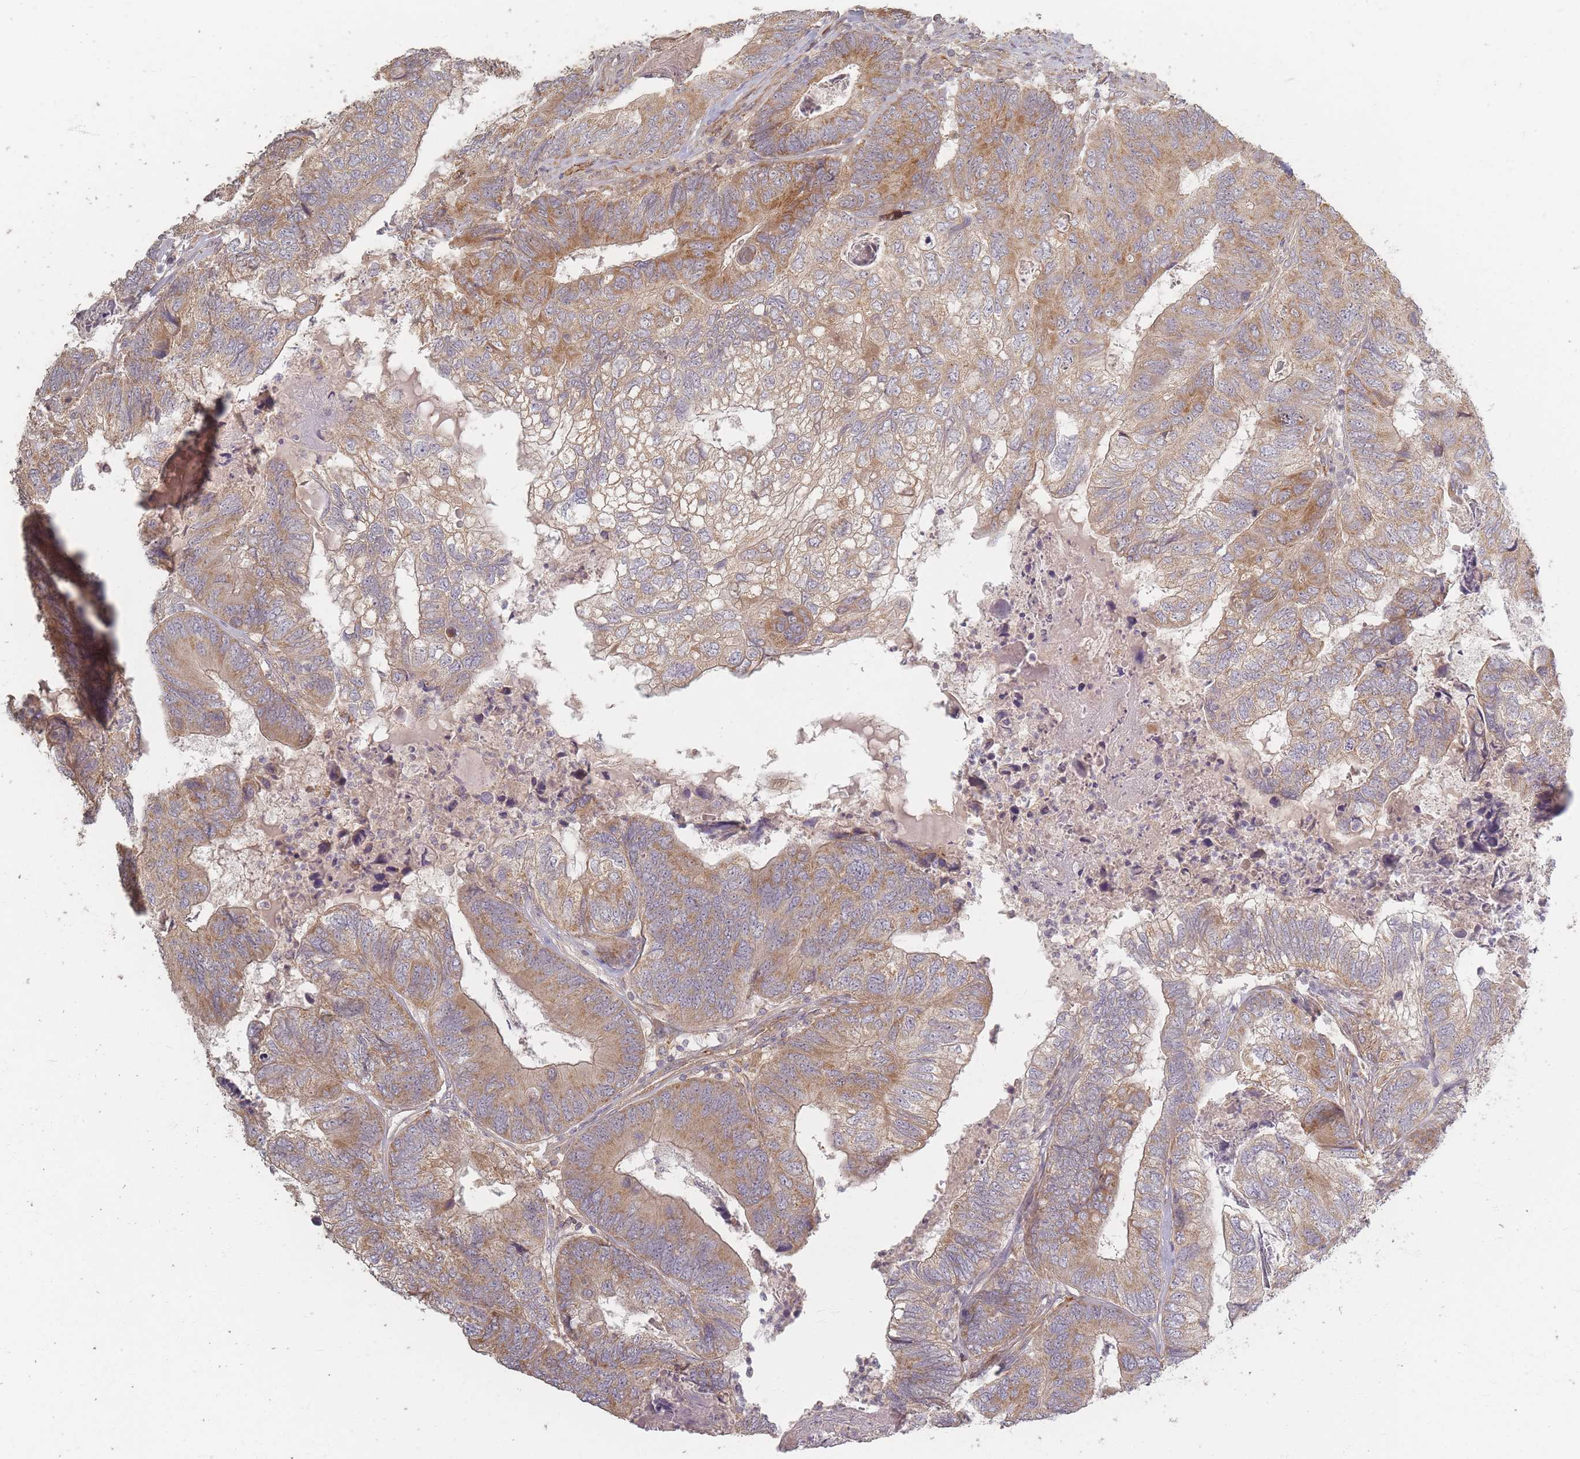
{"staining": {"intensity": "moderate", "quantity": ">75%", "location": "cytoplasmic/membranous"}, "tissue": "colorectal cancer", "cell_type": "Tumor cells", "image_type": "cancer", "snomed": [{"axis": "morphology", "description": "Adenocarcinoma, NOS"}, {"axis": "topography", "description": "Colon"}], "caption": "Immunohistochemistry (IHC) staining of colorectal cancer, which reveals medium levels of moderate cytoplasmic/membranous positivity in approximately >75% of tumor cells indicating moderate cytoplasmic/membranous protein expression. The staining was performed using DAB (brown) for protein detection and nuclei were counterstained in hematoxylin (blue).", "gene": "MRPS6", "patient": {"sex": "female", "age": 67}}